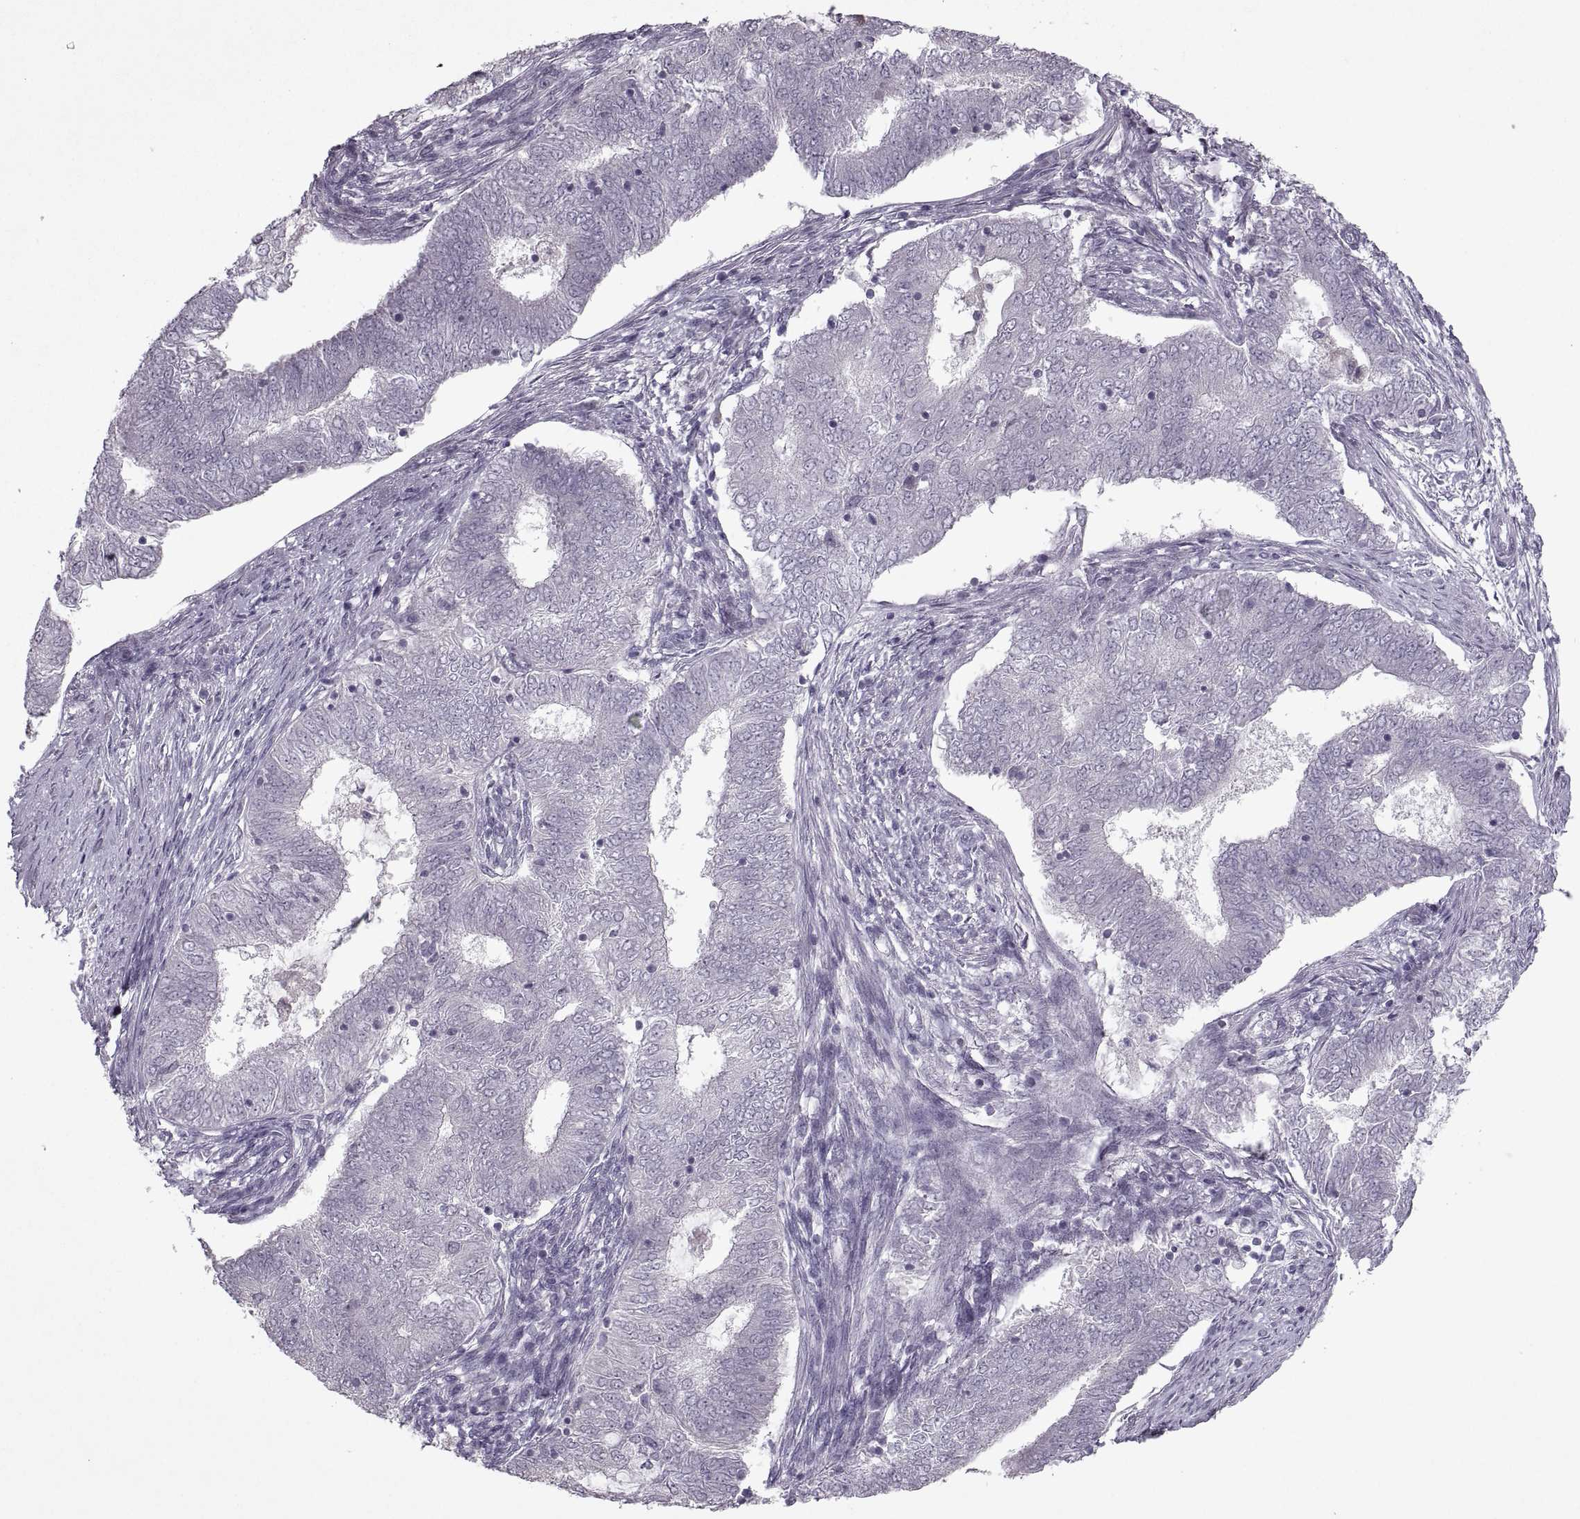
{"staining": {"intensity": "negative", "quantity": "none", "location": "none"}, "tissue": "endometrial cancer", "cell_type": "Tumor cells", "image_type": "cancer", "snomed": [{"axis": "morphology", "description": "Adenocarcinoma, NOS"}, {"axis": "topography", "description": "Endometrium"}], "caption": "The image demonstrates no staining of tumor cells in adenocarcinoma (endometrial).", "gene": "MGAT4D", "patient": {"sex": "female", "age": 62}}